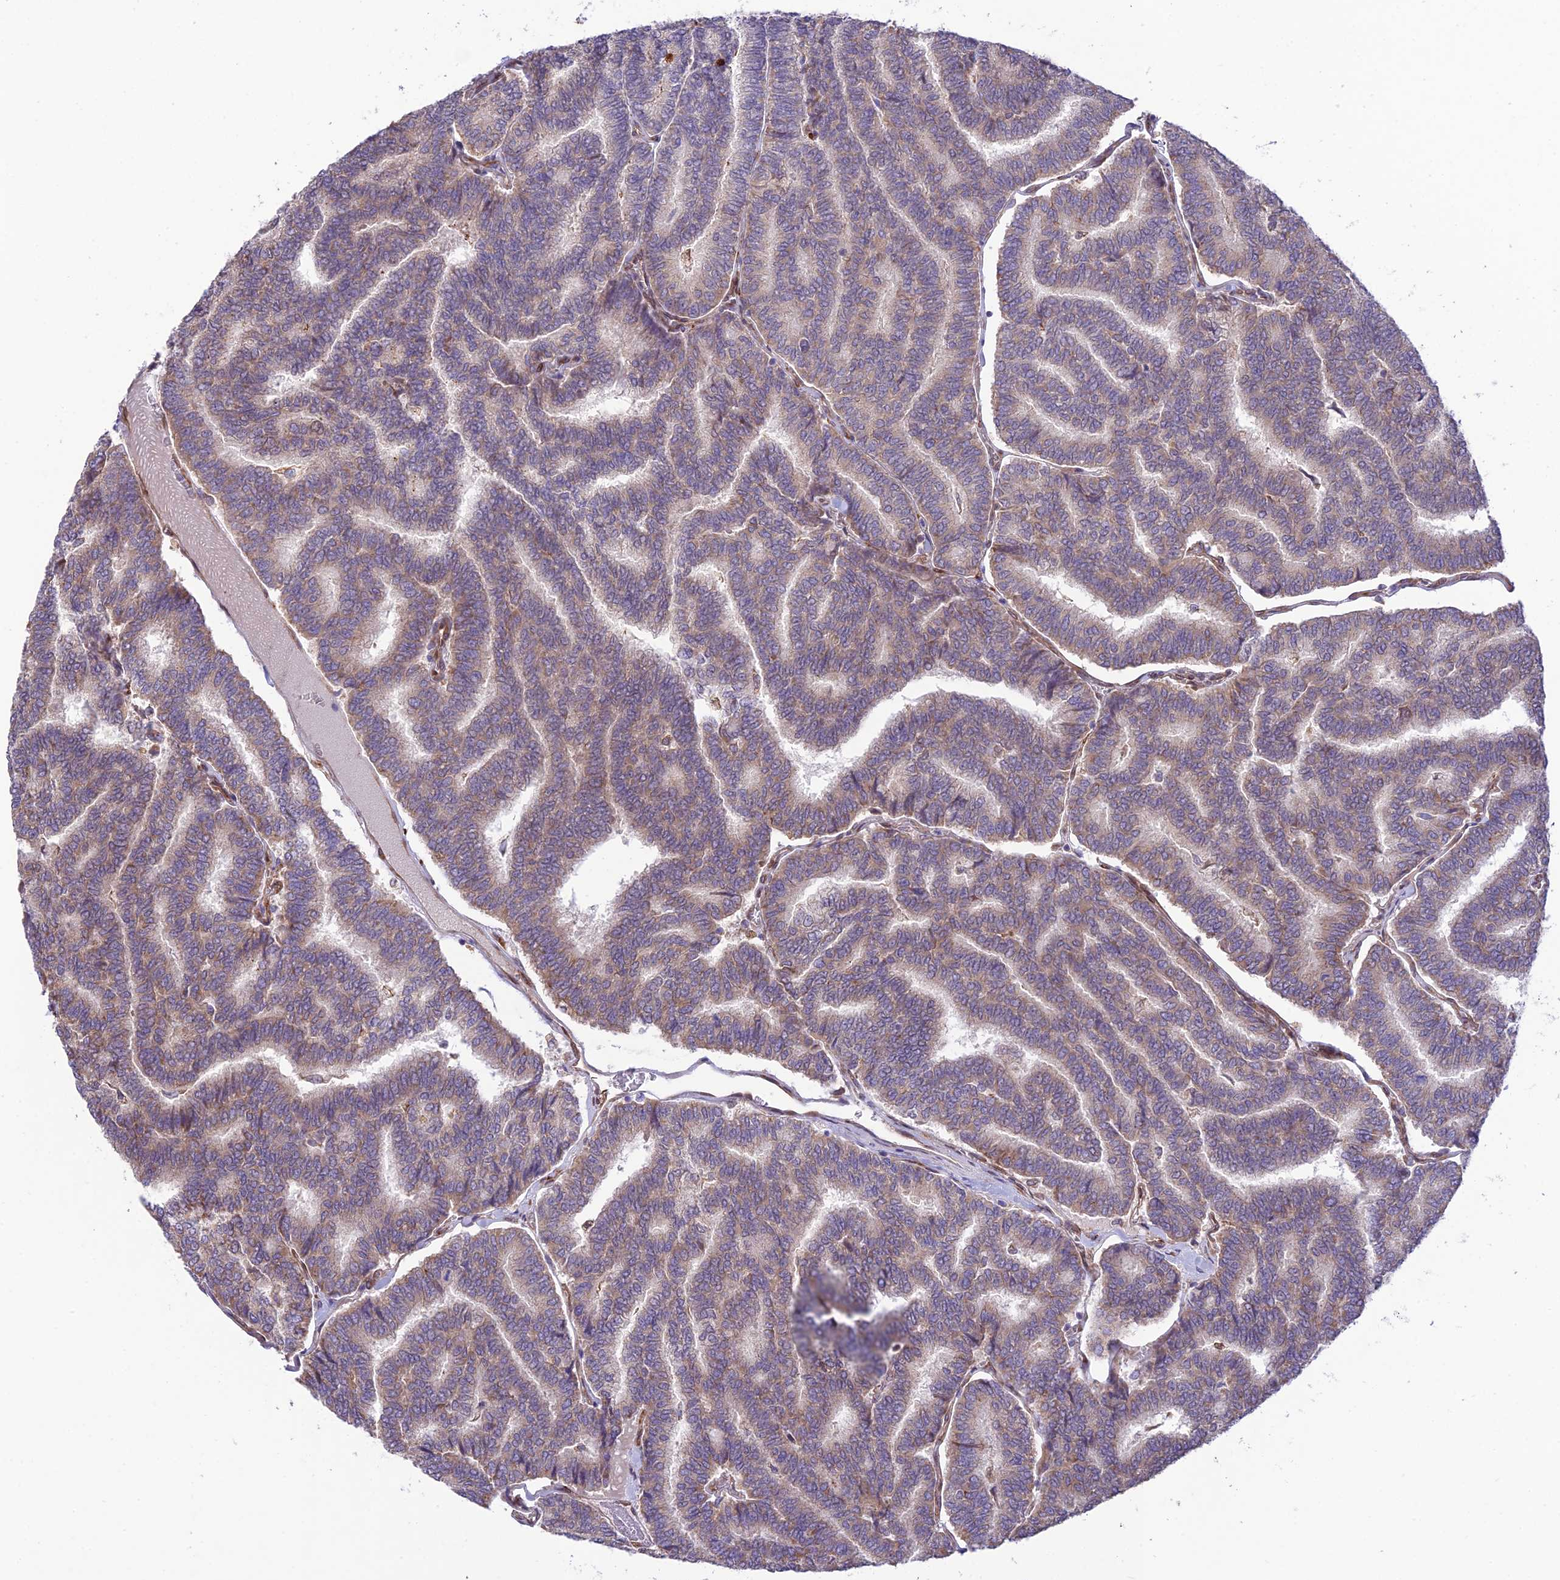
{"staining": {"intensity": "weak", "quantity": "<25%", "location": "cytoplasmic/membranous"}, "tissue": "thyroid cancer", "cell_type": "Tumor cells", "image_type": "cancer", "snomed": [{"axis": "morphology", "description": "Papillary adenocarcinoma, NOS"}, {"axis": "topography", "description": "Thyroid gland"}], "caption": "Tumor cells are negative for brown protein staining in thyroid cancer (papillary adenocarcinoma). Nuclei are stained in blue.", "gene": "EXOC3L4", "patient": {"sex": "female", "age": 35}}